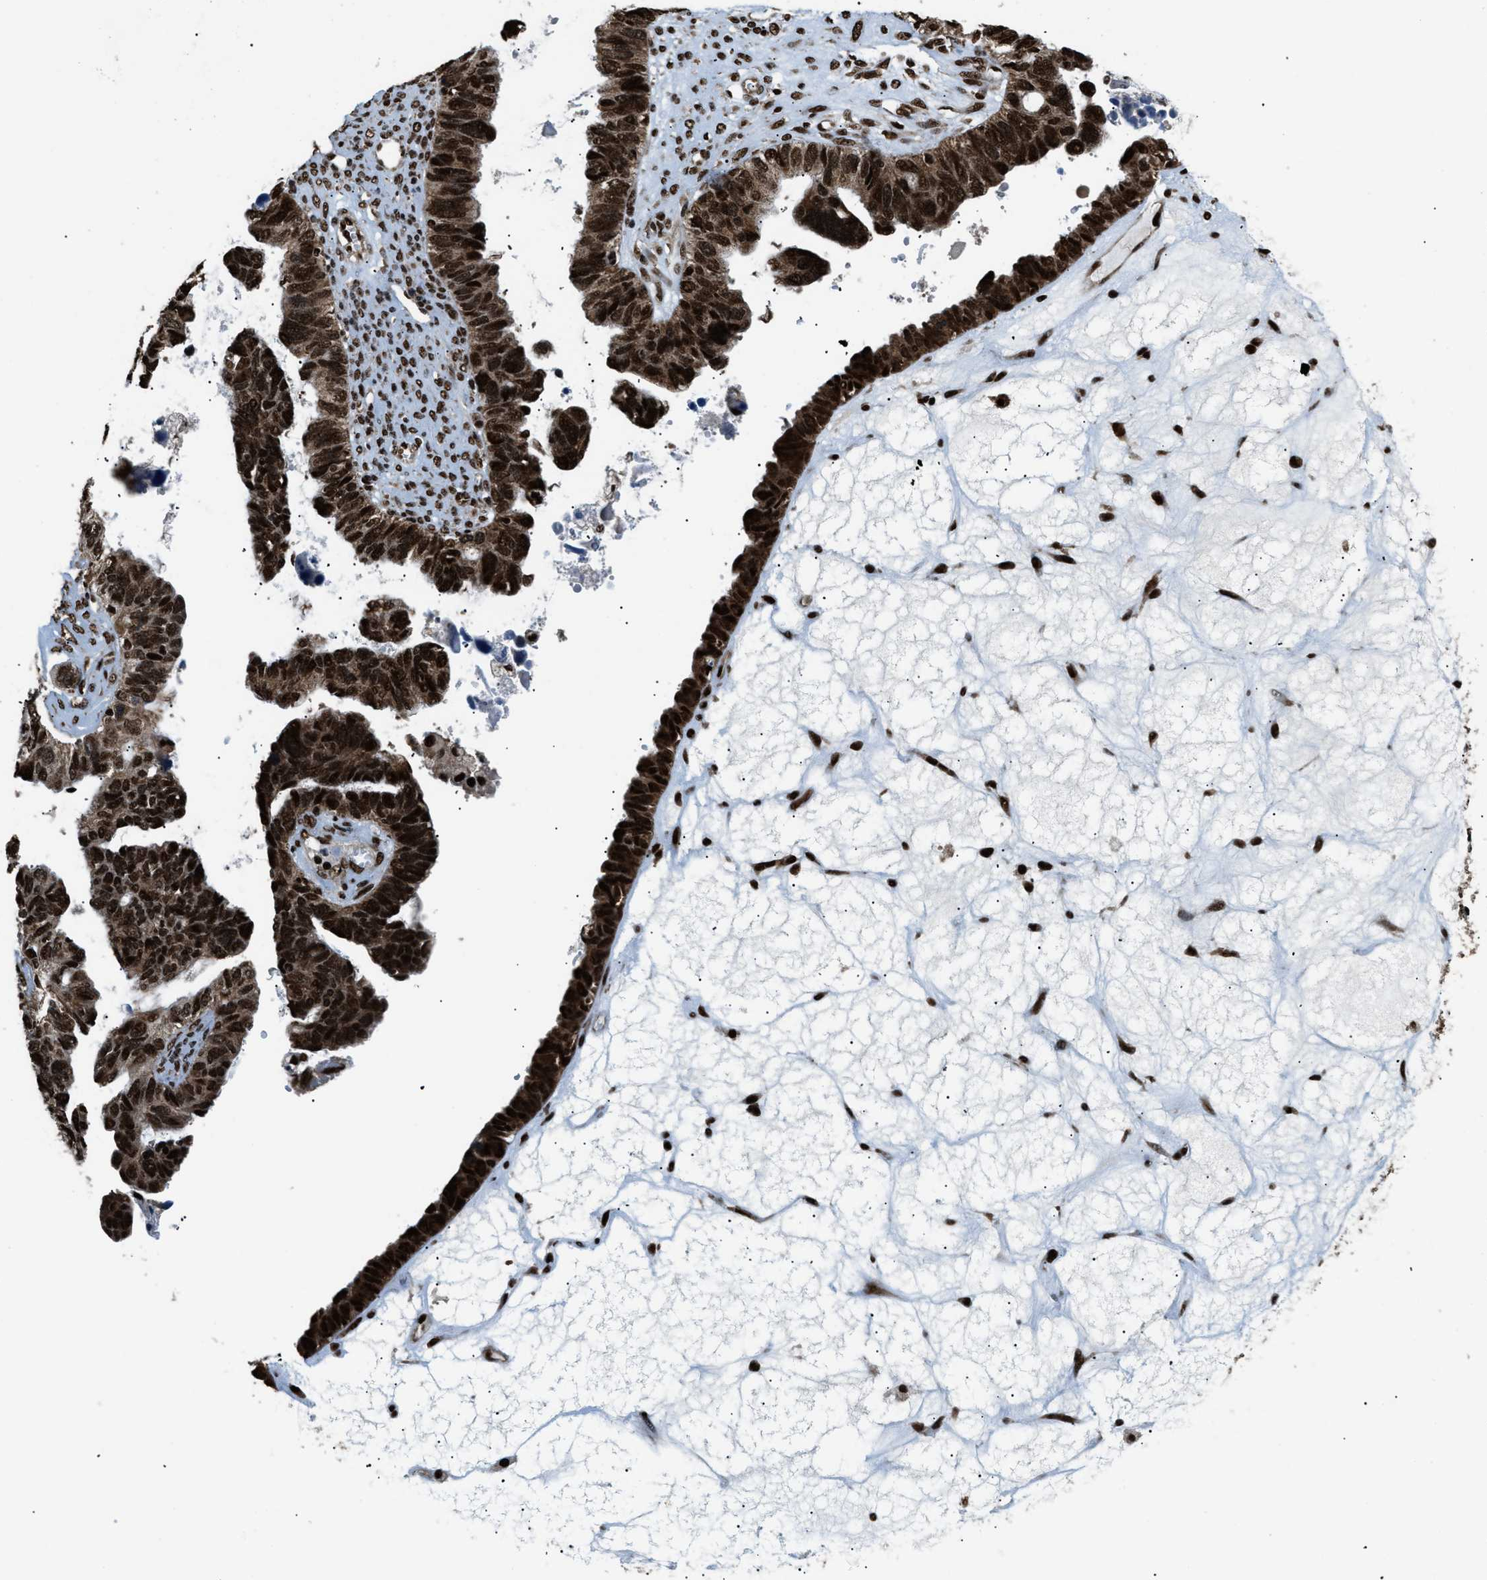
{"staining": {"intensity": "strong", "quantity": ">75%", "location": "cytoplasmic/membranous,nuclear"}, "tissue": "ovarian cancer", "cell_type": "Tumor cells", "image_type": "cancer", "snomed": [{"axis": "morphology", "description": "Cystadenocarcinoma, serous, NOS"}, {"axis": "topography", "description": "Ovary"}], "caption": "Ovarian cancer (serous cystadenocarcinoma) stained for a protein (brown) demonstrates strong cytoplasmic/membranous and nuclear positive staining in approximately >75% of tumor cells.", "gene": "RBM5", "patient": {"sex": "female", "age": 79}}